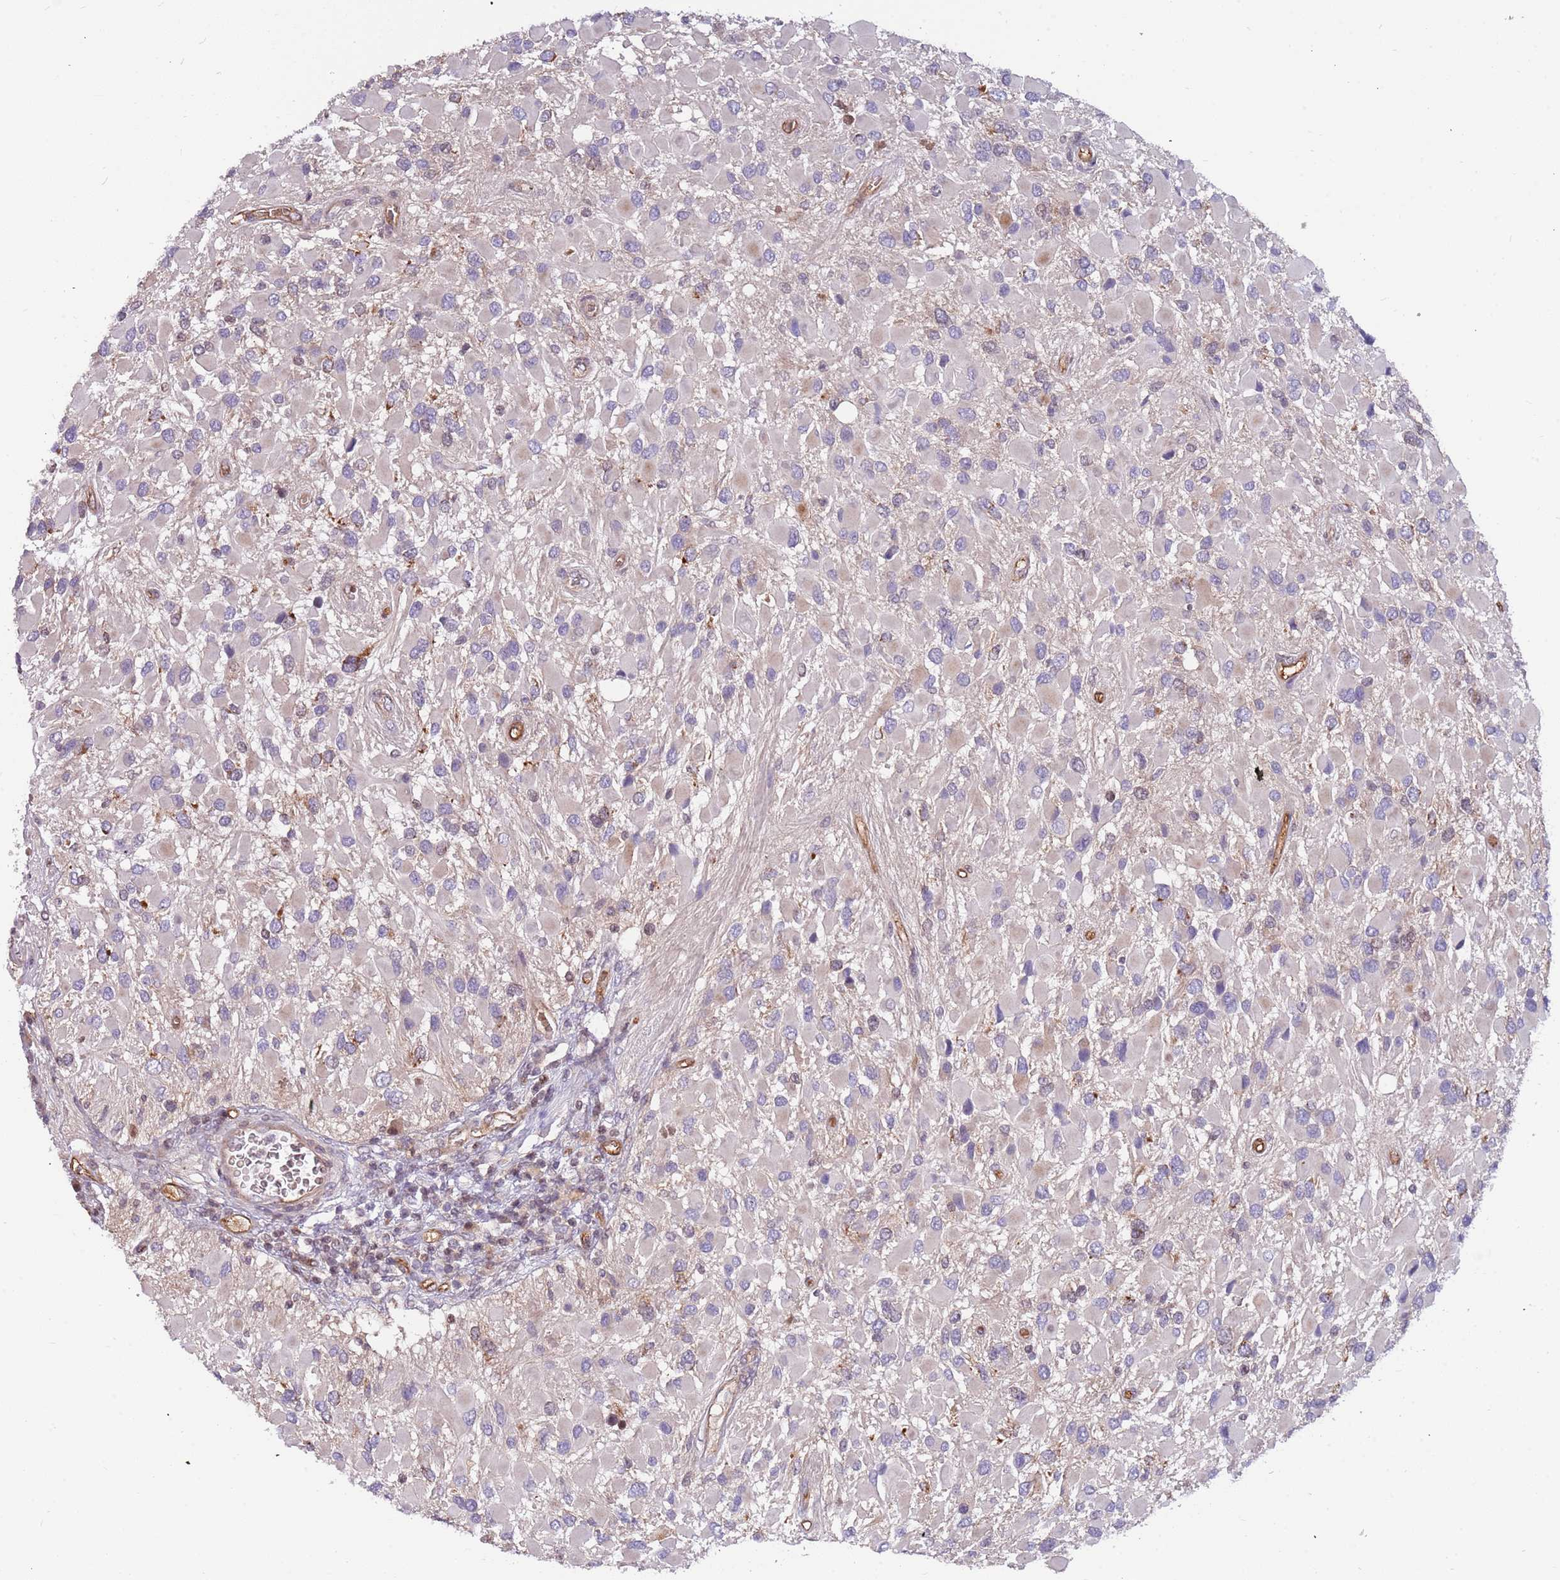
{"staining": {"intensity": "negative", "quantity": "none", "location": "none"}, "tissue": "glioma", "cell_type": "Tumor cells", "image_type": "cancer", "snomed": [{"axis": "morphology", "description": "Glioma, malignant, High grade"}, {"axis": "topography", "description": "Brain"}], "caption": "Photomicrograph shows no protein expression in tumor cells of glioma tissue.", "gene": "ARHGEF5", "patient": {"sex": "male", "age": 53}}